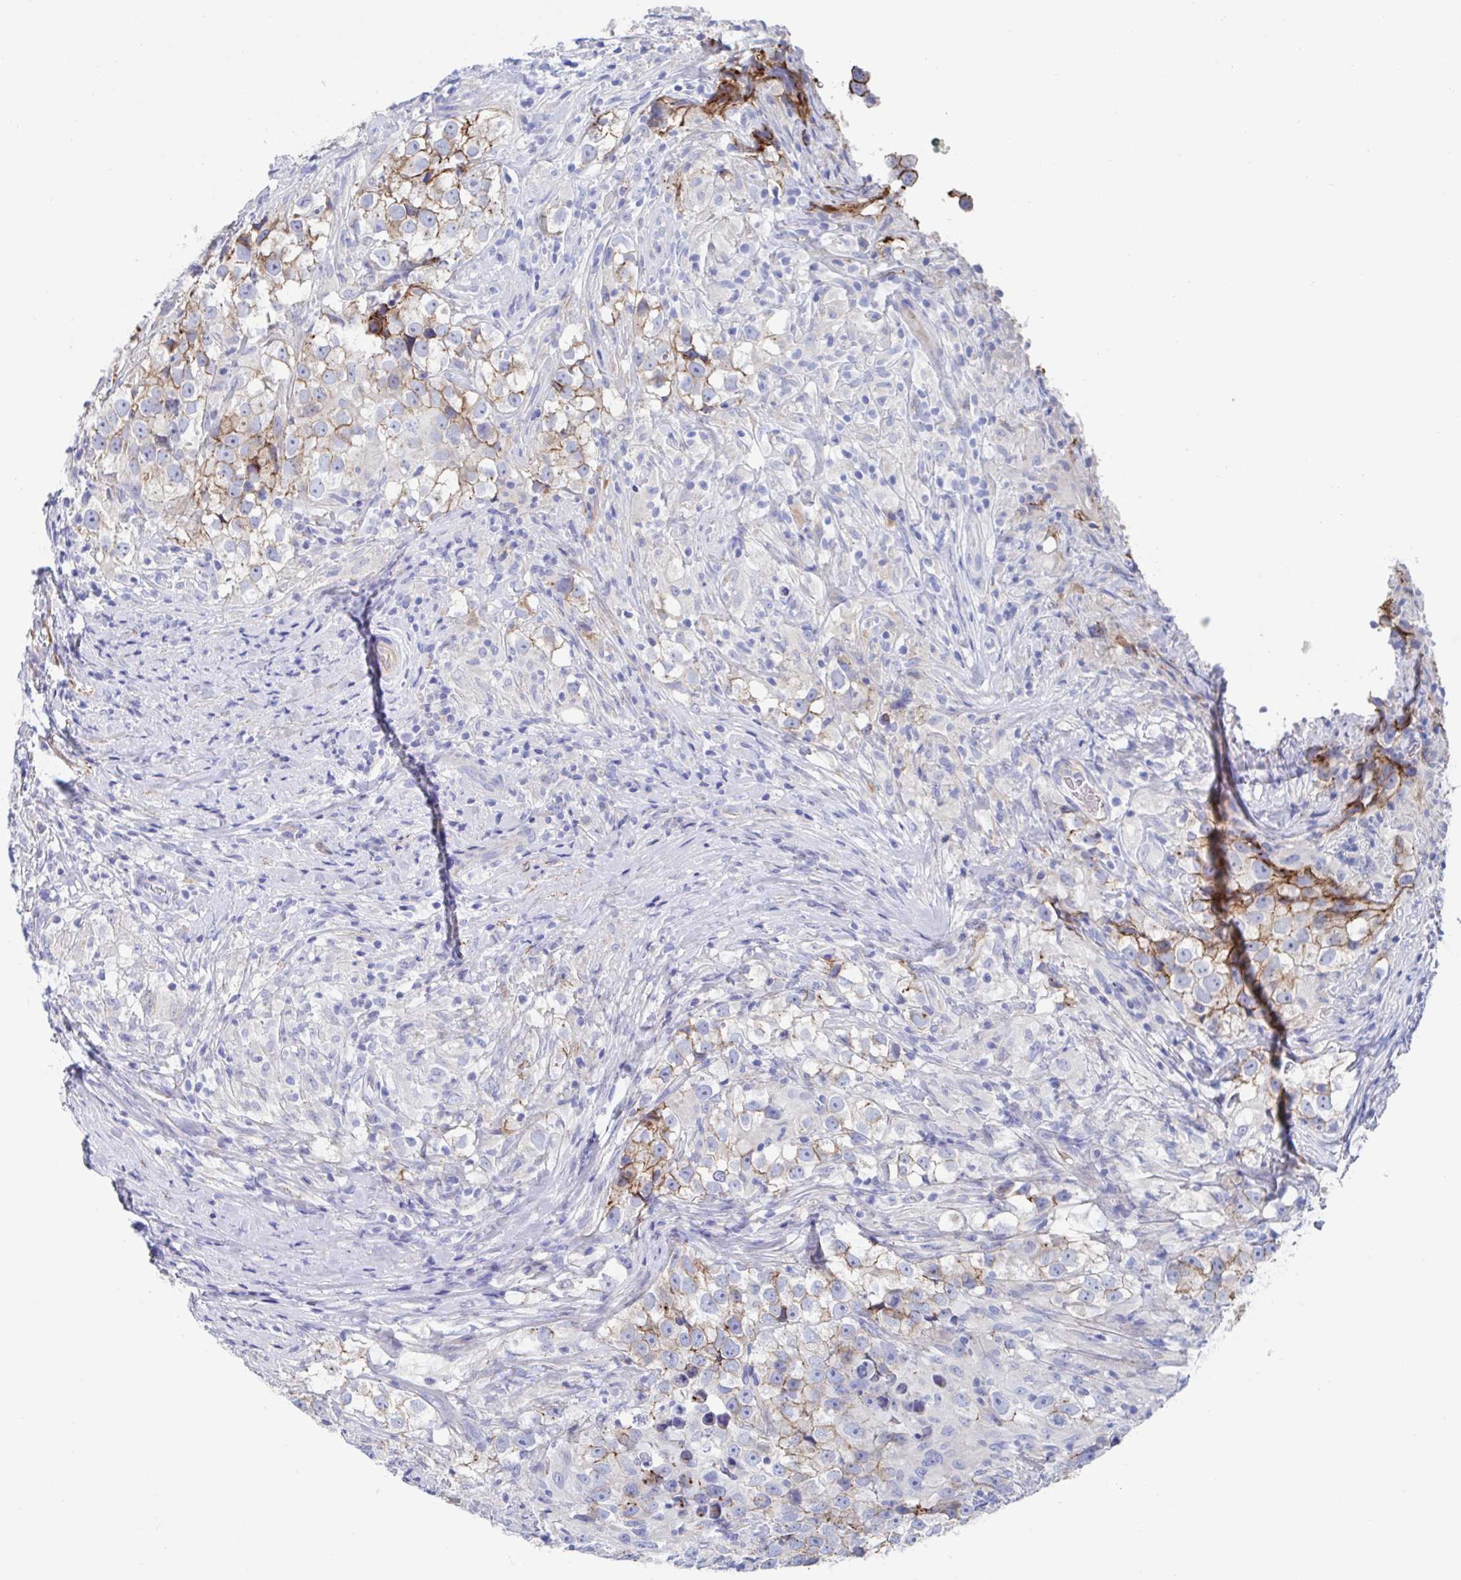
{"staining": {"intensity": "moderate", "quantity": "<25%", "location": "cytoplasmic/membranous"}, "tissue": "testis cancer", "cell_type": "Tumor cells", "image_type": "cancer", "snomed": [{"axis": "morphology", "description": "Seminoma, NOS"}, {"axis": "topography", "description": "Testis"}], "caption": "Testis seminoma stained for a protein displays moderate cytoplasmic/membranous positivity in tumor cells. The staining is performed using DAB brown chromogen to label protein expression. The nuclei are counter-stained blue using hematoxylin.", "gene": "CDH2", "patient": {"sex": "male", "age": 46}}